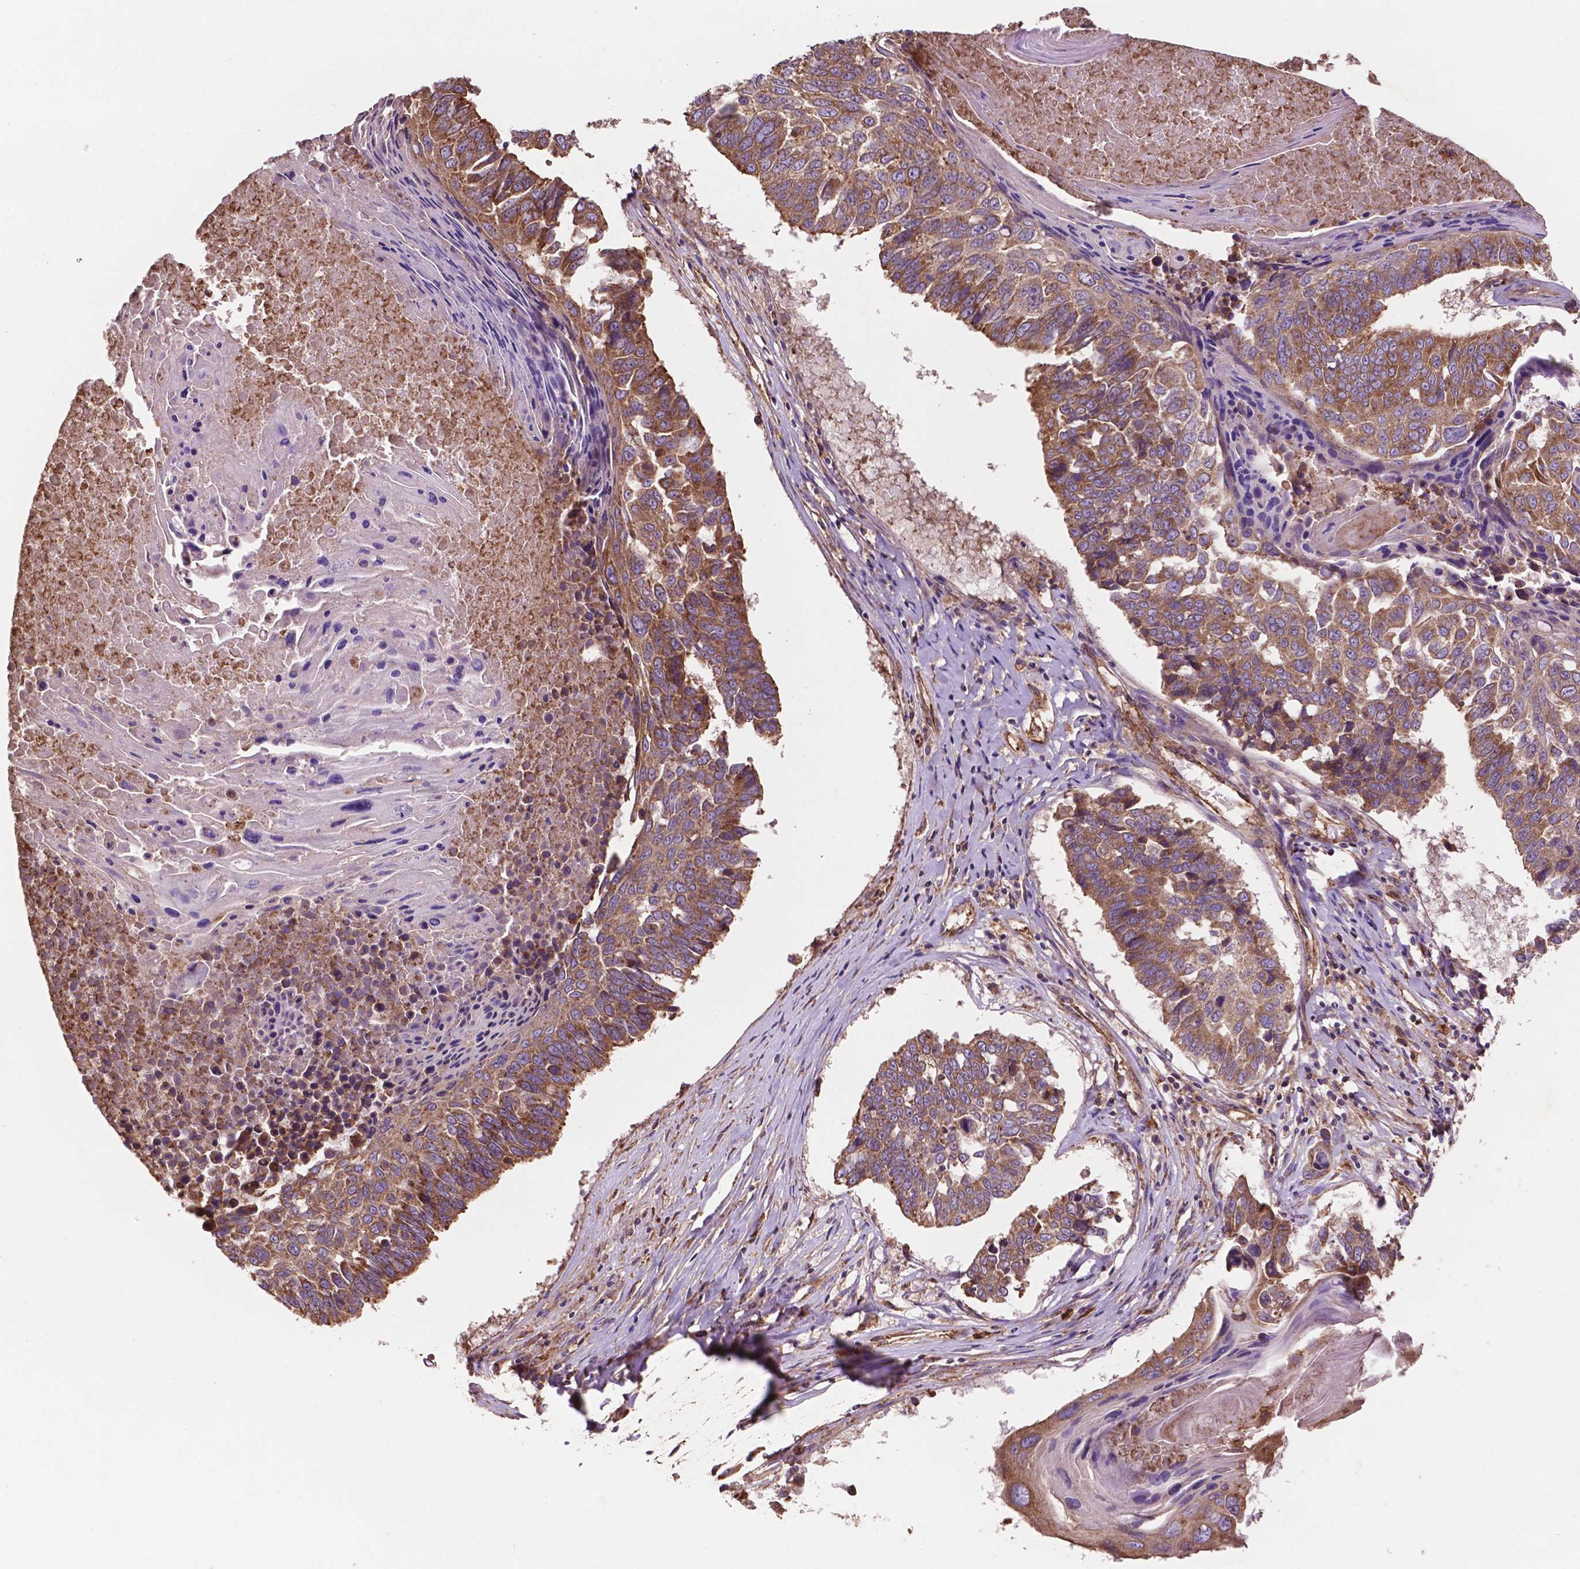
{"staining": {"intensity": "moderate", "quantity": ">75%", "location": "cytoplasmic/membranous"}, "tissue": "lung cancer", "cell_type": "Tumor cells", "image_type": "cancer", "snomed": [{"axis": "morphology", "description": "Squamous cell carcinoma, NOS"}, {"axis": "topography", "description": "Lung"}], "caption": "The image demonstrates a brown stain indicating the presence of a protein in the cytoplasmic/membranous of tumor cells in lung squamous cell carcinoma.", "gene": "CCDC71L", "patient": {"sex": "male", "age": 73}}